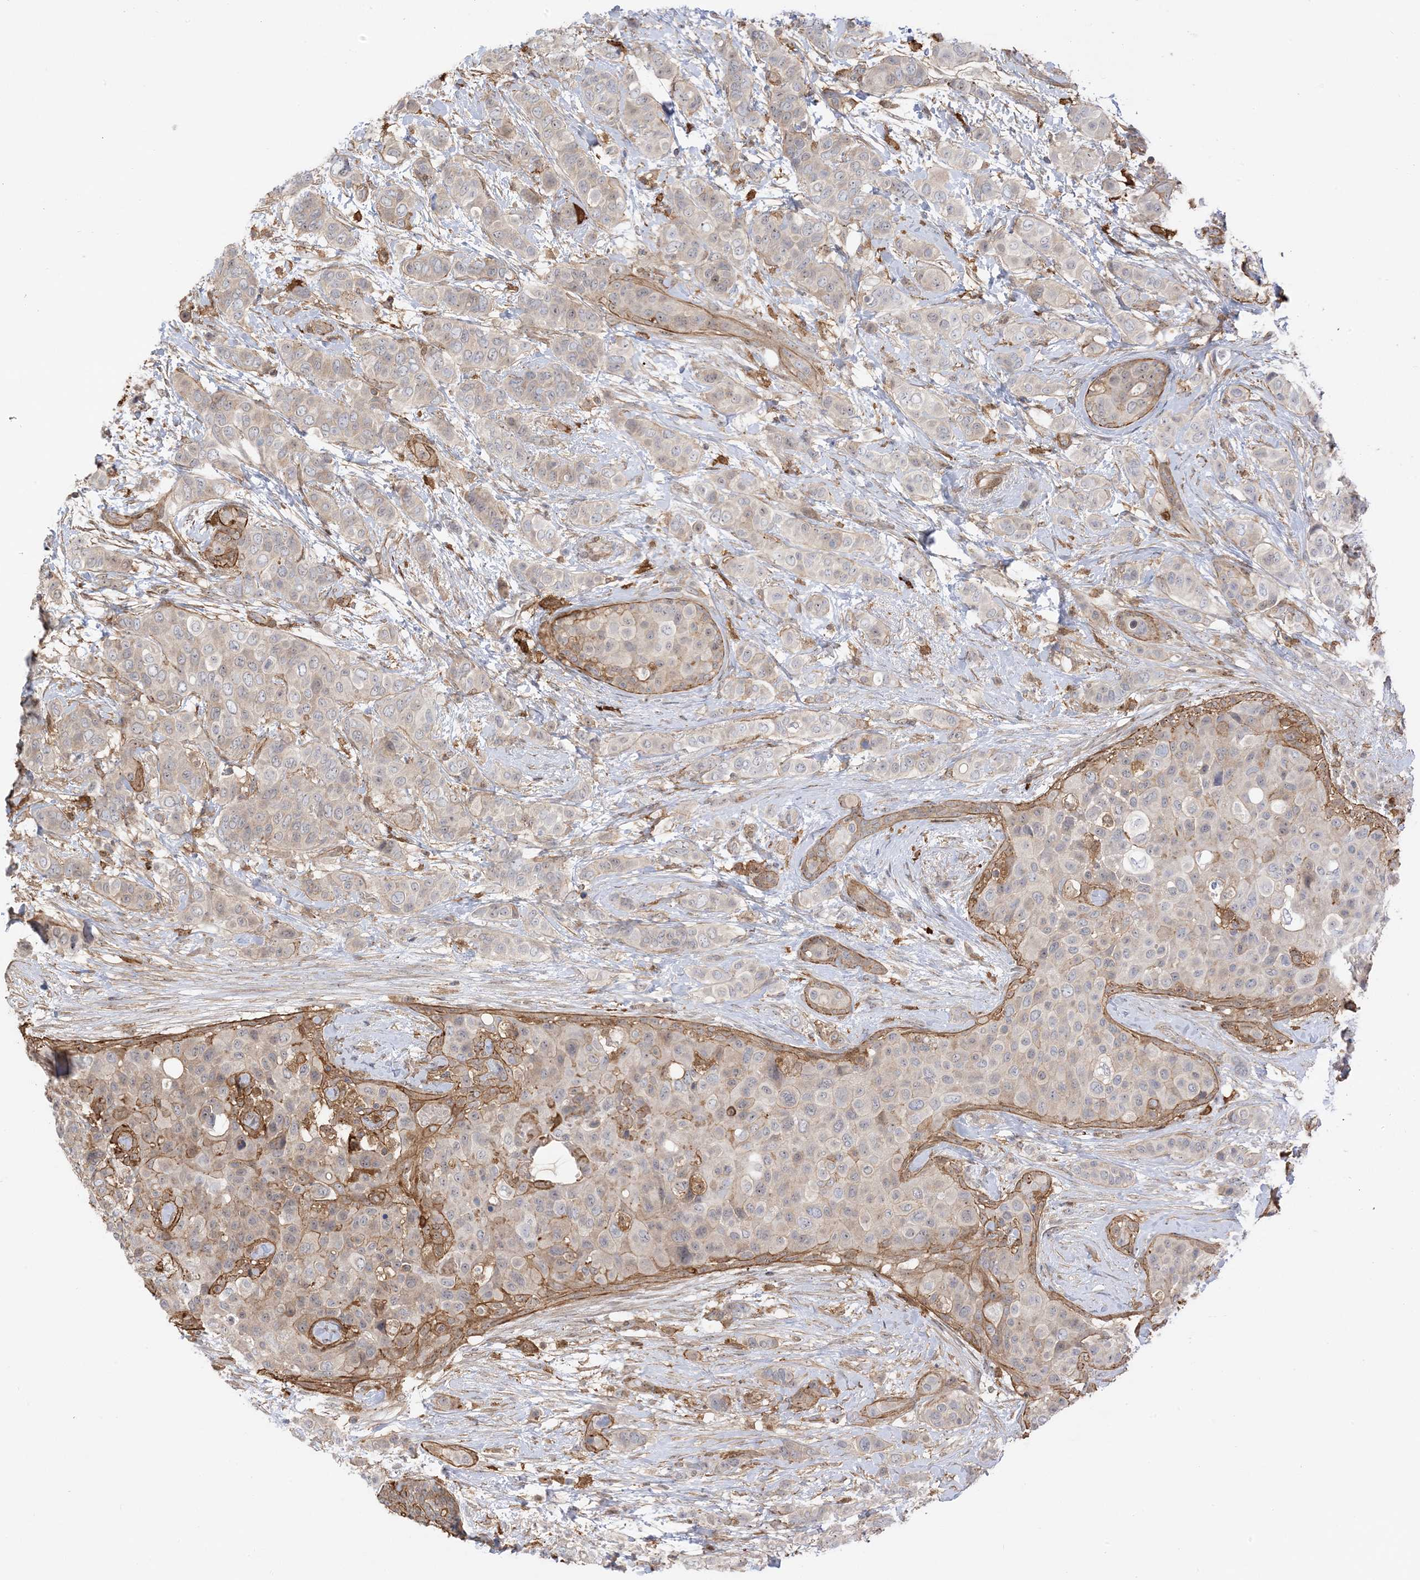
{"staining": {"intensity": "weak", "quantity": "<25%", "location": "cytoplasmic/membranous"}, "tissue": "breast cancer", "cell_type": "Tumor cells", "image_type": "cancer", "snomed": [{"axis": "morphology", "description": "Lobular carcinoma"}, {"axis": "topography", "description": "Breast"}], "caption": "An image of human breast cancer (lobular carcinoma) is negative for staining in tumor cells. (Stains: DAB (3,3'-diaminobenzidine) IHC with hematoxylin counter stain, Microscopy: brightfield microscopy at high magnification).", "gene": "PHACTR2", "patient": {"sex": "female", "age": 51}}